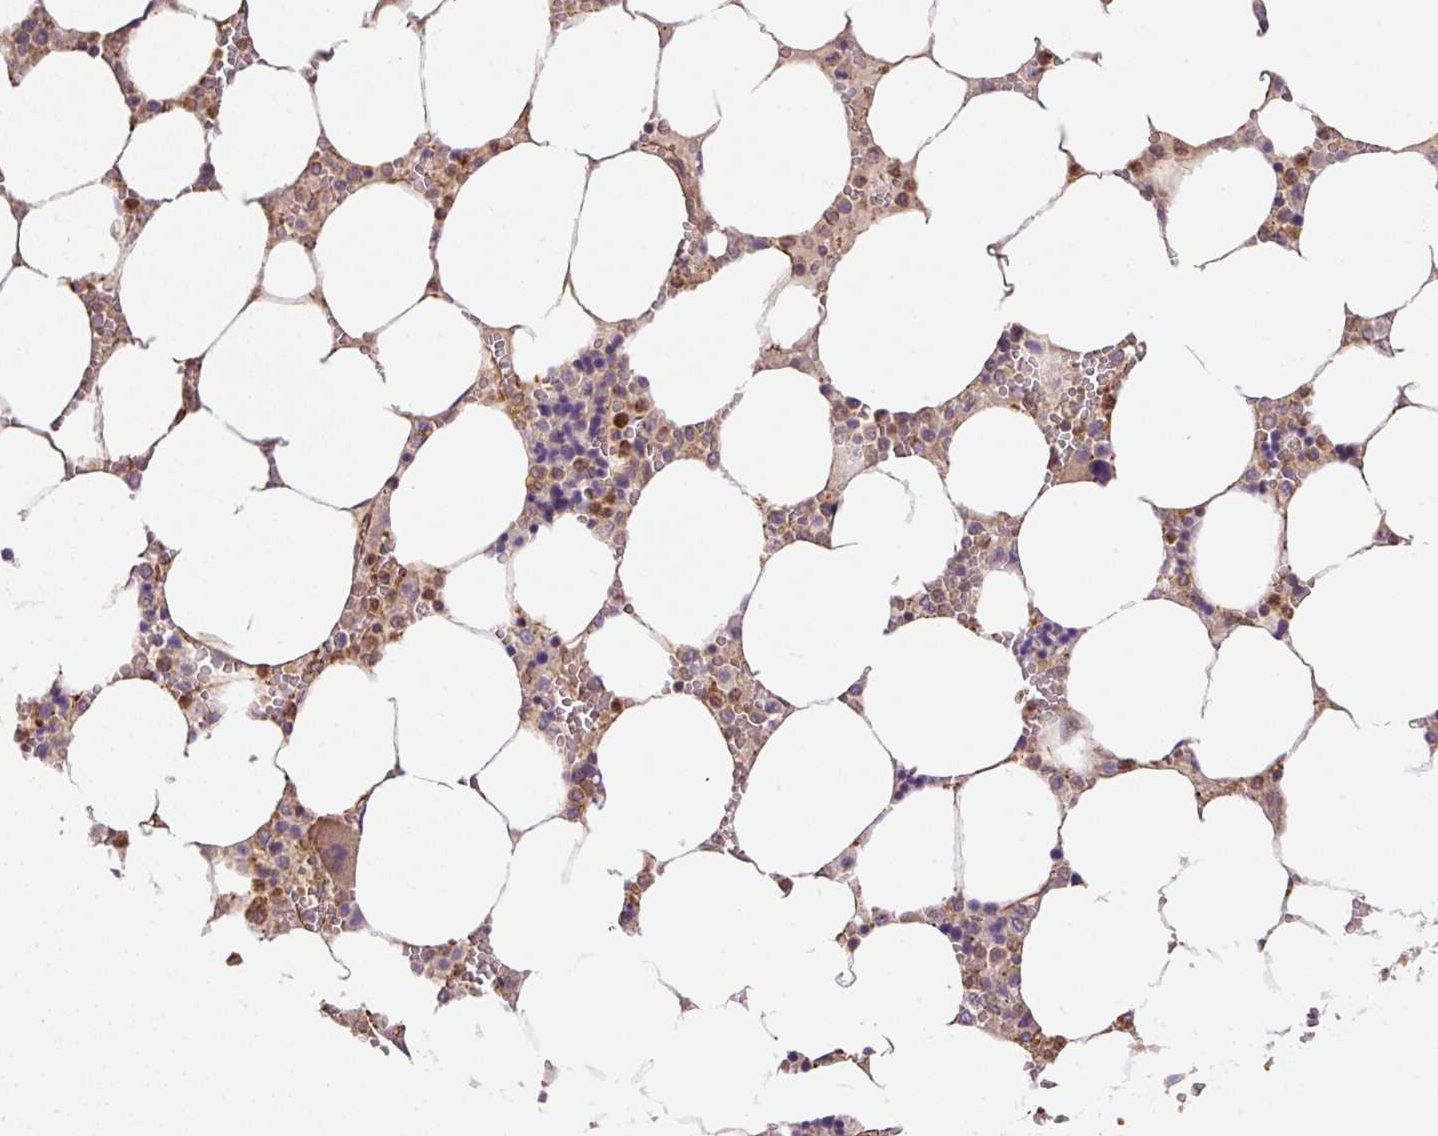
{"staining": {"intensity": "moderate", "quantity": ">75%", "location": "cytoplasmic/membranous"}, "tissue": "bone marrow", "cell_type": "Hematopoietic cells", "image_type": "normal", "snomed": [{"axis": "morphology", "description": "Normal tissue, NOS"}, {"axis": "topography", "description": "Bone marrow"}], "caption": "A brown stain labels moderate cytoplasmic/membranous staining of a protein in hematopoietic cells of benign bone marrow.", "gene": "B3GALT5", "patient": {"sex": "male", "age": 64}}